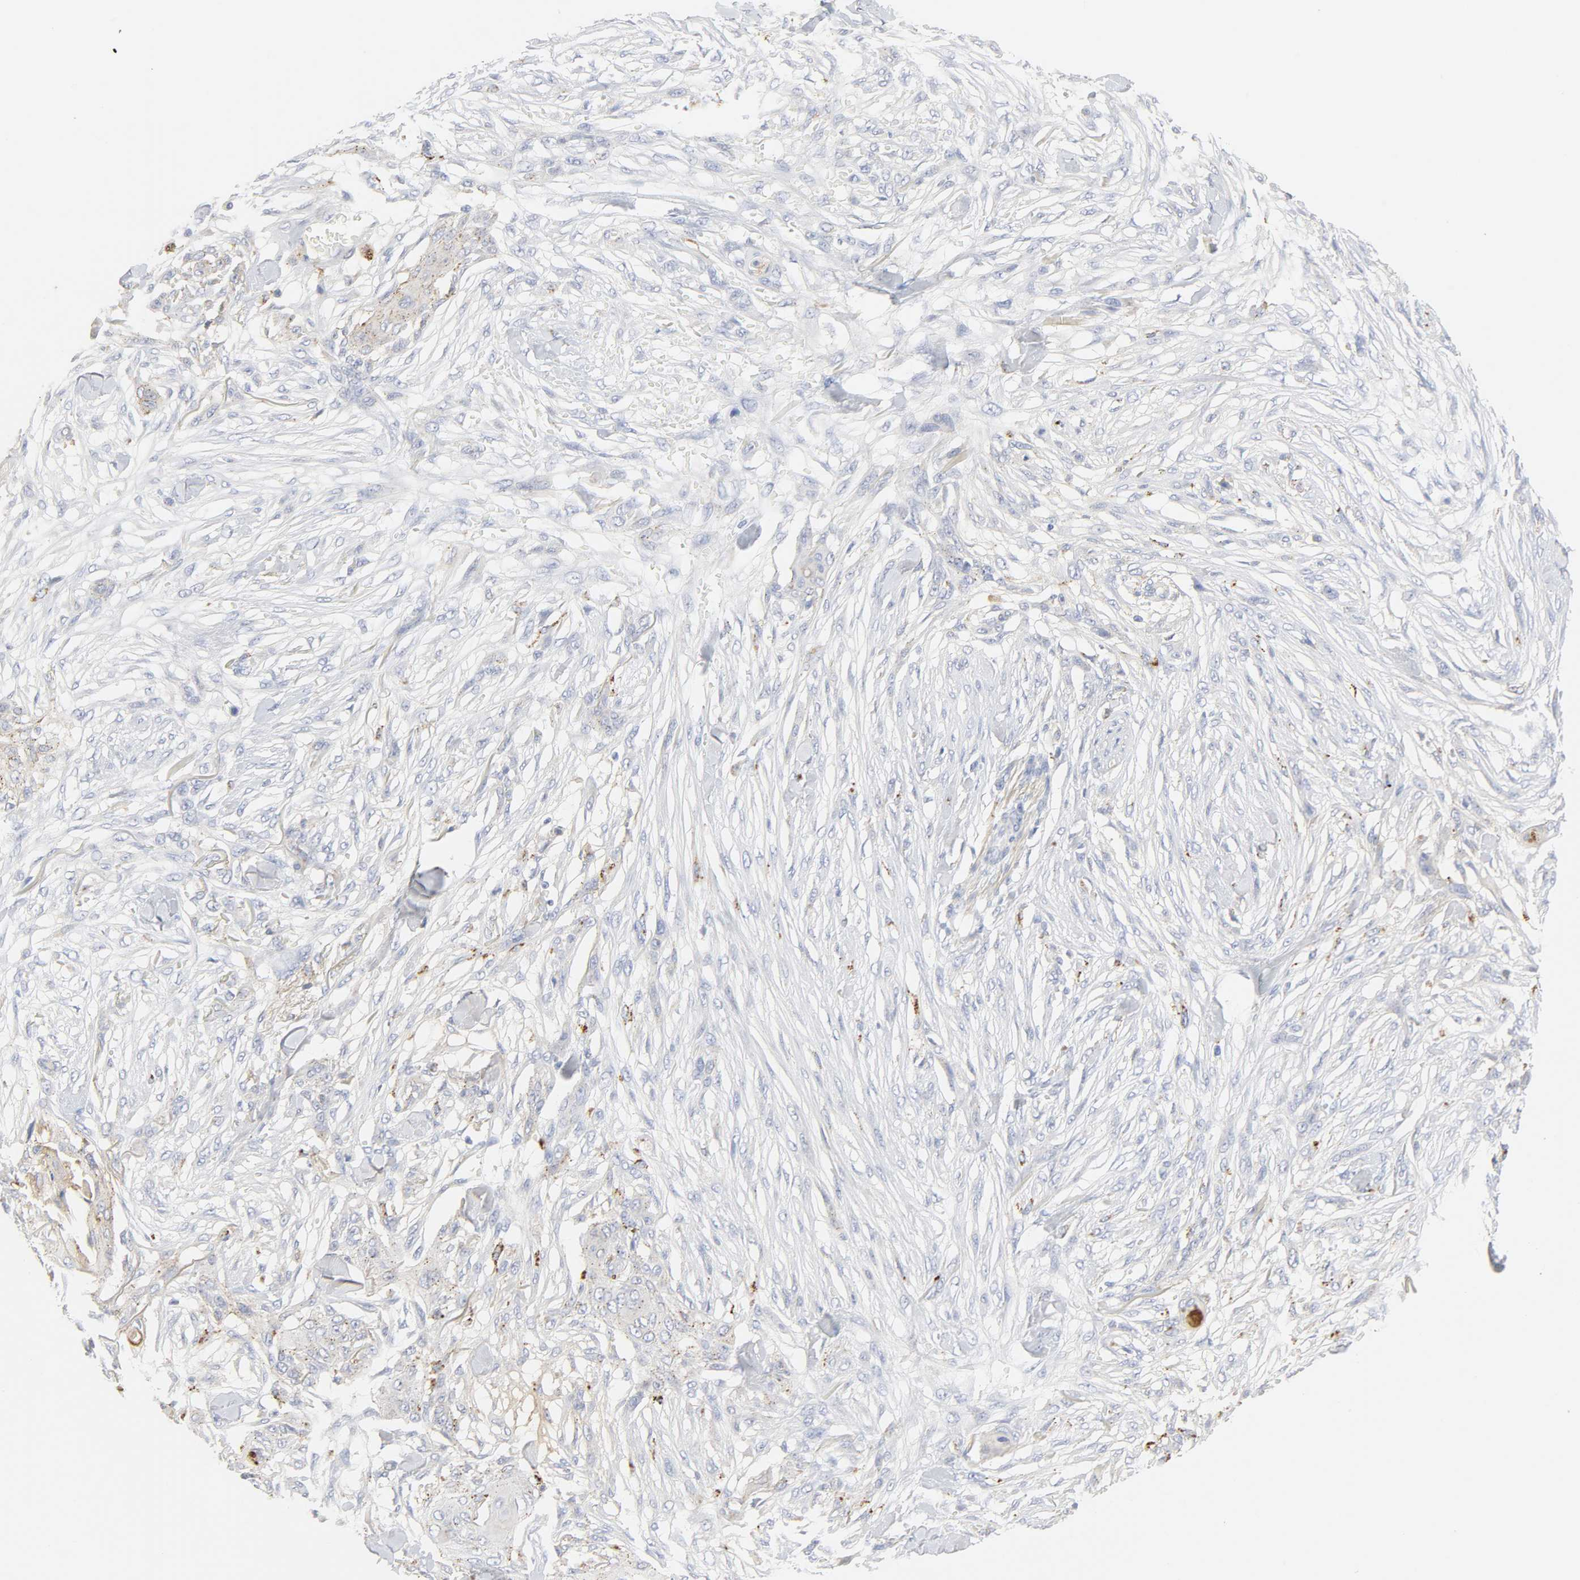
{"staining": {"intensity": "weak", "quantity": "<25%", "location": "cytoplasmic/membranous"}, "tissue": "skin cancer", "cell_type": "Tumor cells", "image_type": "cancer", "snomed": [{"axis": "morphology", "description": "Normal tissue, NOS"}, {"axis": "morphology", "description": "Squamous cell carcinoma, NOS"}, {"axis": "topography", "description": "Skin"}], "caption": "Tumor cells are negative for protein expression in human skin cancer.", "gene": "MAGEB17", "patient": {"sex": "female", "age": 59}}